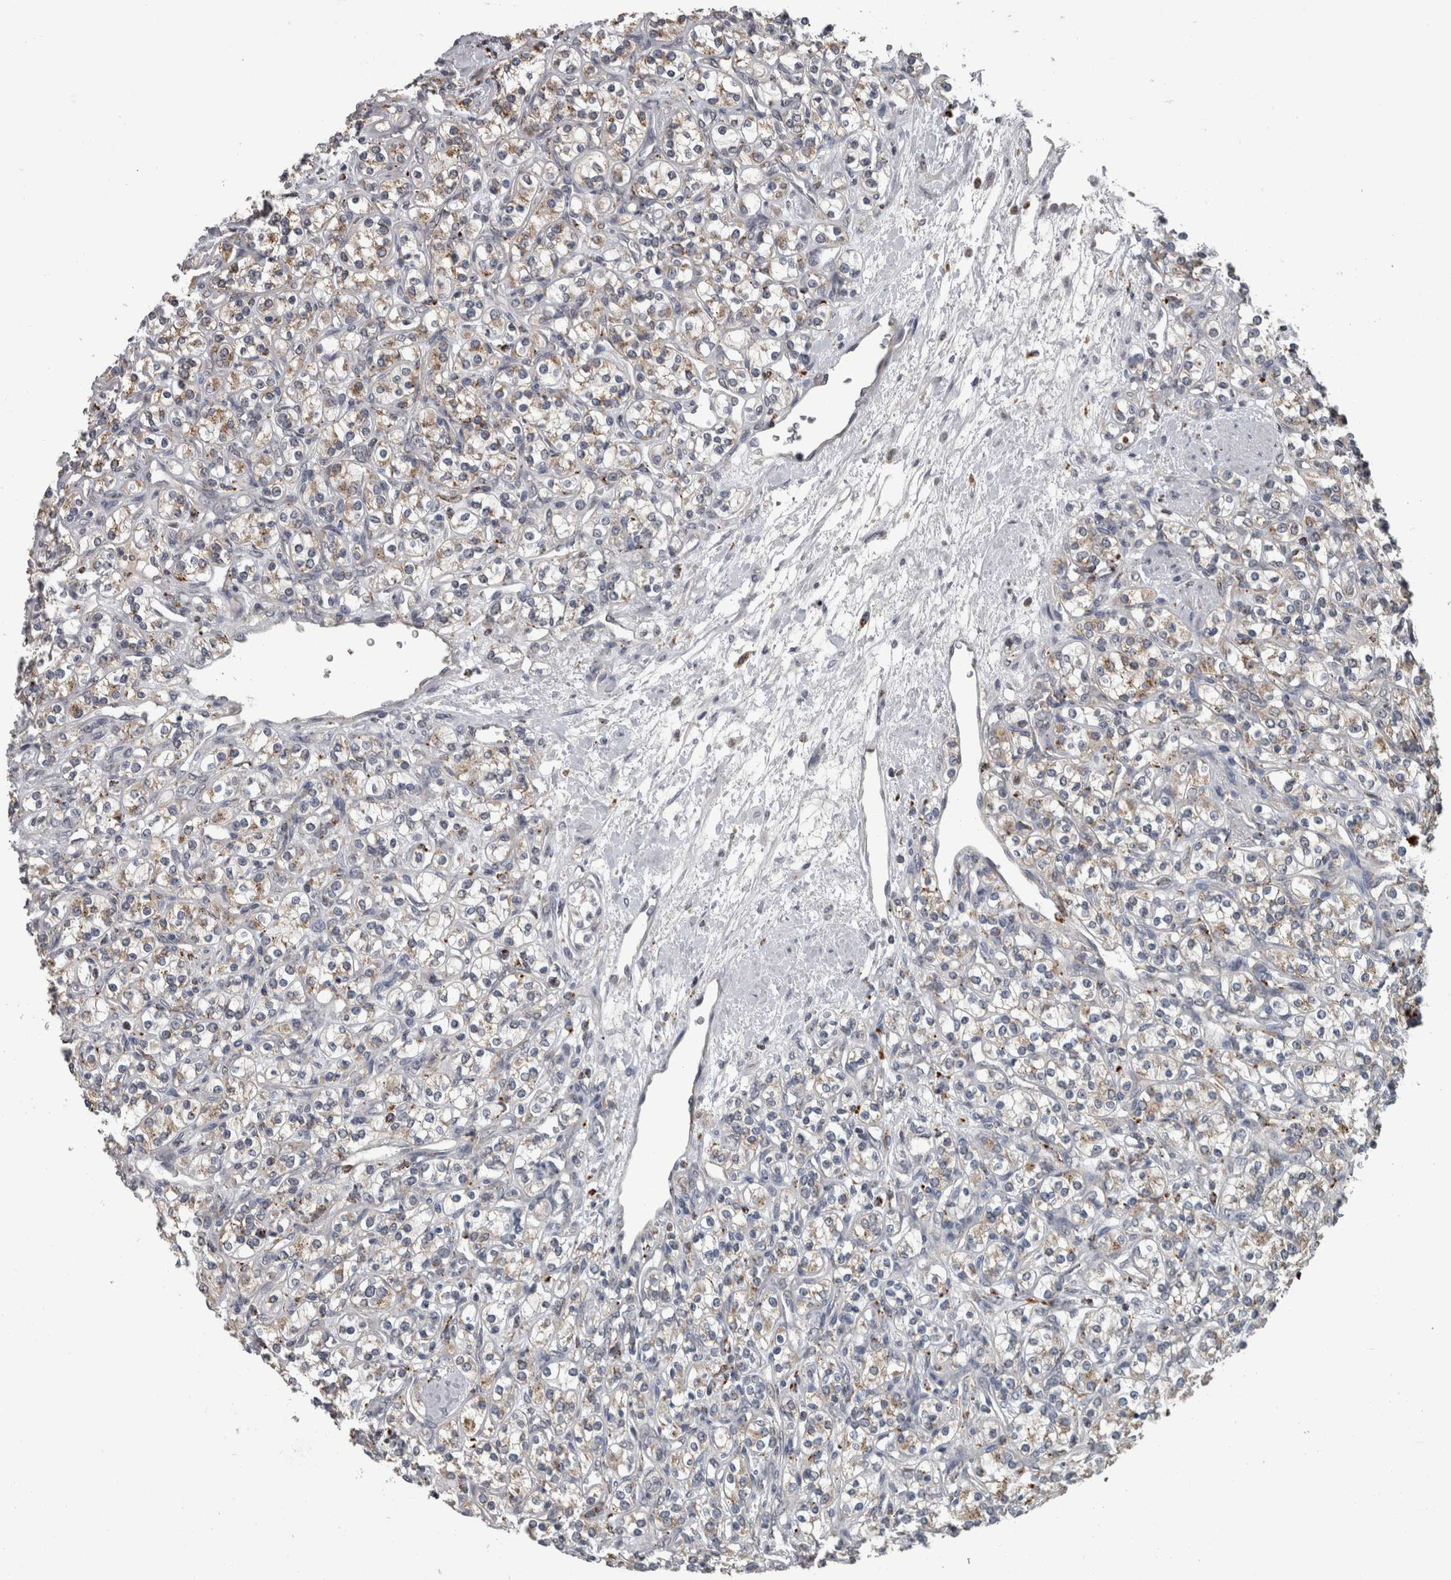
{"staining": {"intensity": "weak", "quantity": "25%-75%", "location": "cytoplasmic/membranous"}, "tissue": "renal cancer", "cell_type": "Tumor cells", "image_type": "cancer", "snomed": [{"axis": "morphology", "description": "Adenocarcinoma, NOS"}, {"axis": "topography", "description": "Kidney"}], "caption": "Human renal cancer (adenocarcinoma) stained for a protein (brown) reveals weak cytoplasmic/membranous positive expression in about 25%-75% of tumor cells.", "gene": "NAAA", "patient": {"sex": "male", "age": 77}}